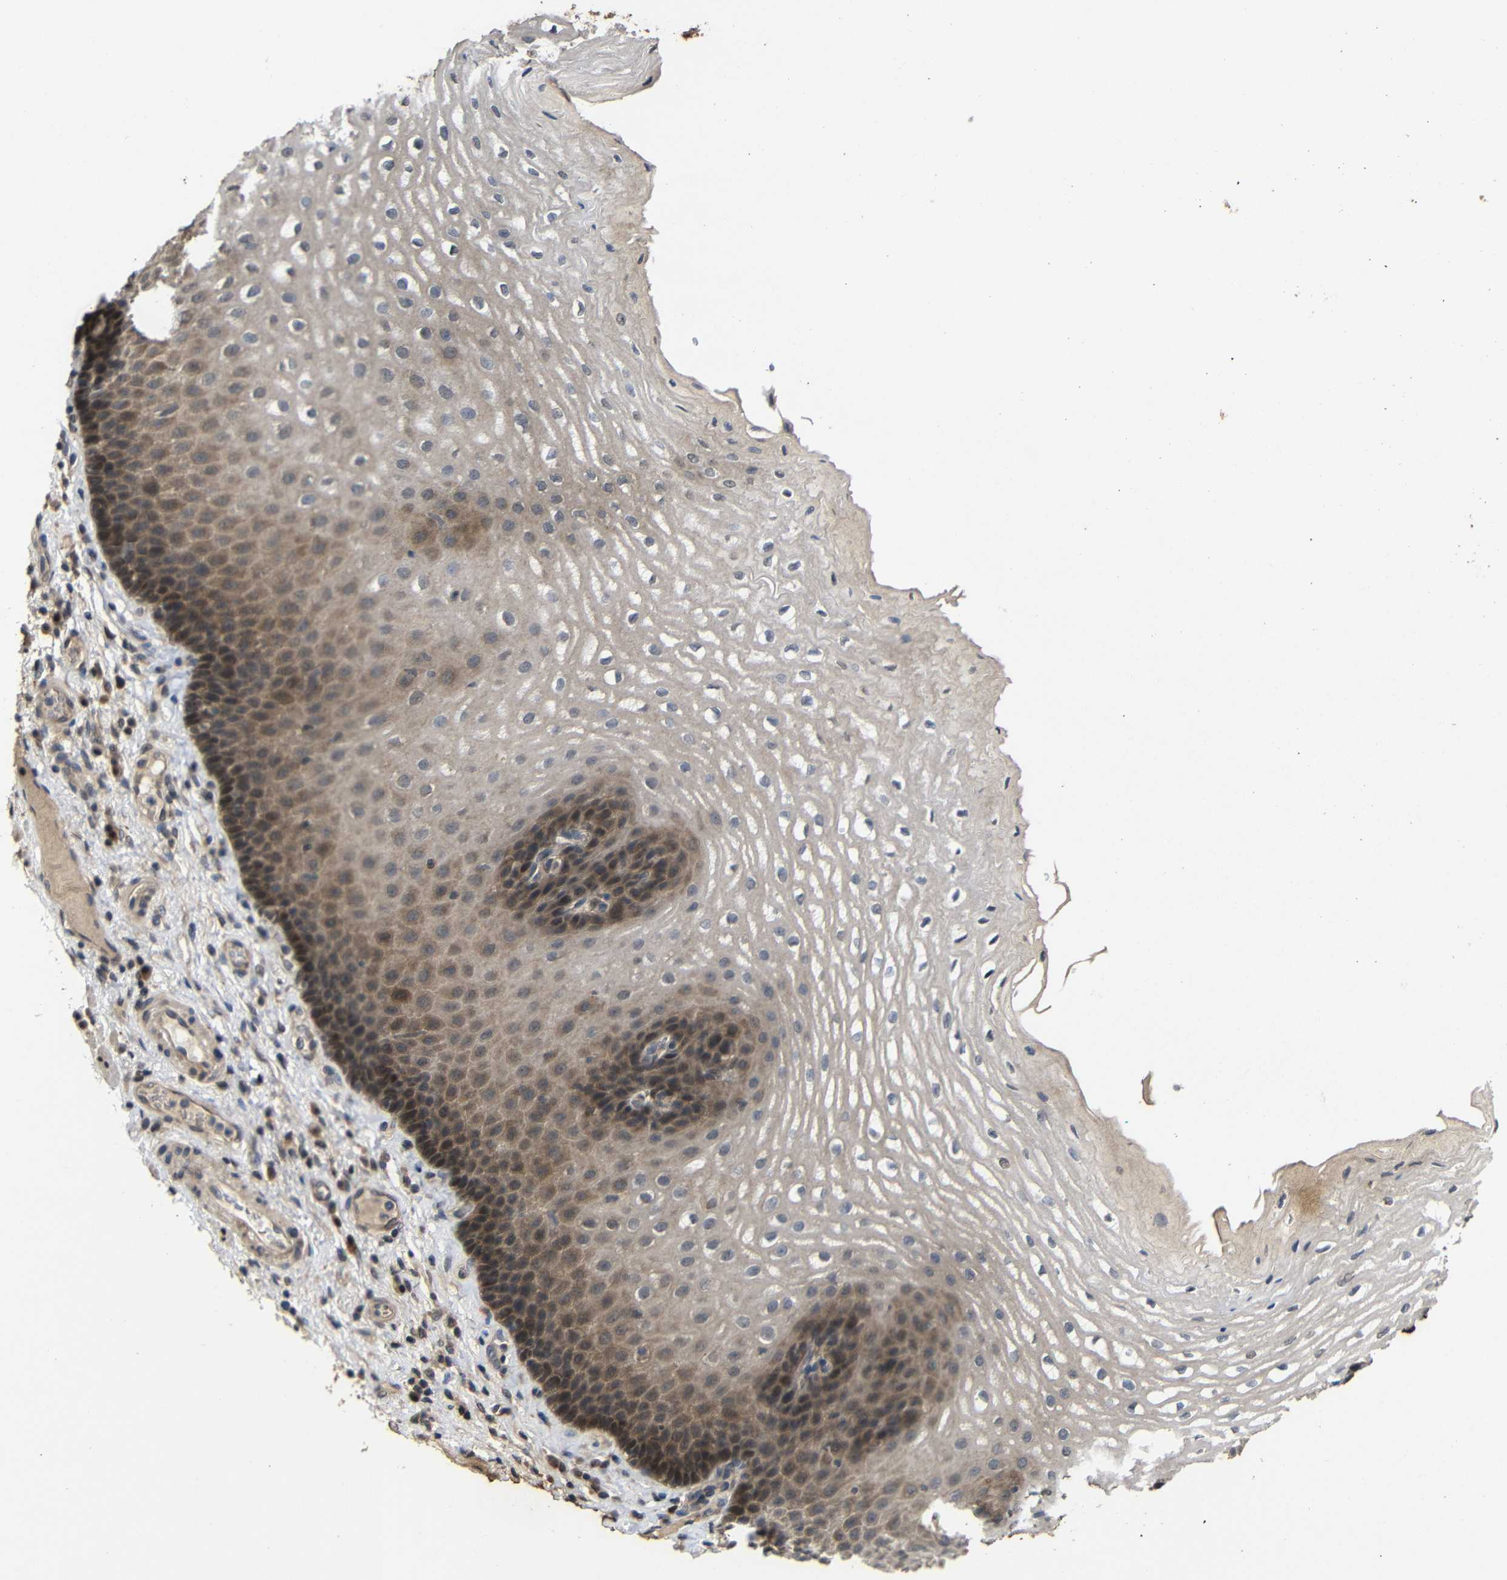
{"staining": {"intensity": "moderate", "quantity": "<25%", "location": "cytoplasmic/membranous"}, "tissue": "esophagus", "cell_type": "Squamous epithelial cells", "image_type": "normal", "snomed": [{"axis": "morphology", "description": "Normal tissue, NOS"}, {"axis": "topography", "description": "Esophagus"}], "caption": "This image demonstrates immunohistochemistry (IHC) staining of normal esophagus, with low moderate cytoplasmic/membranous staining in about <25% of squamous epithelial cells.", "gene": "ATG12", "patient": {"sex": "male", "age": 54}}